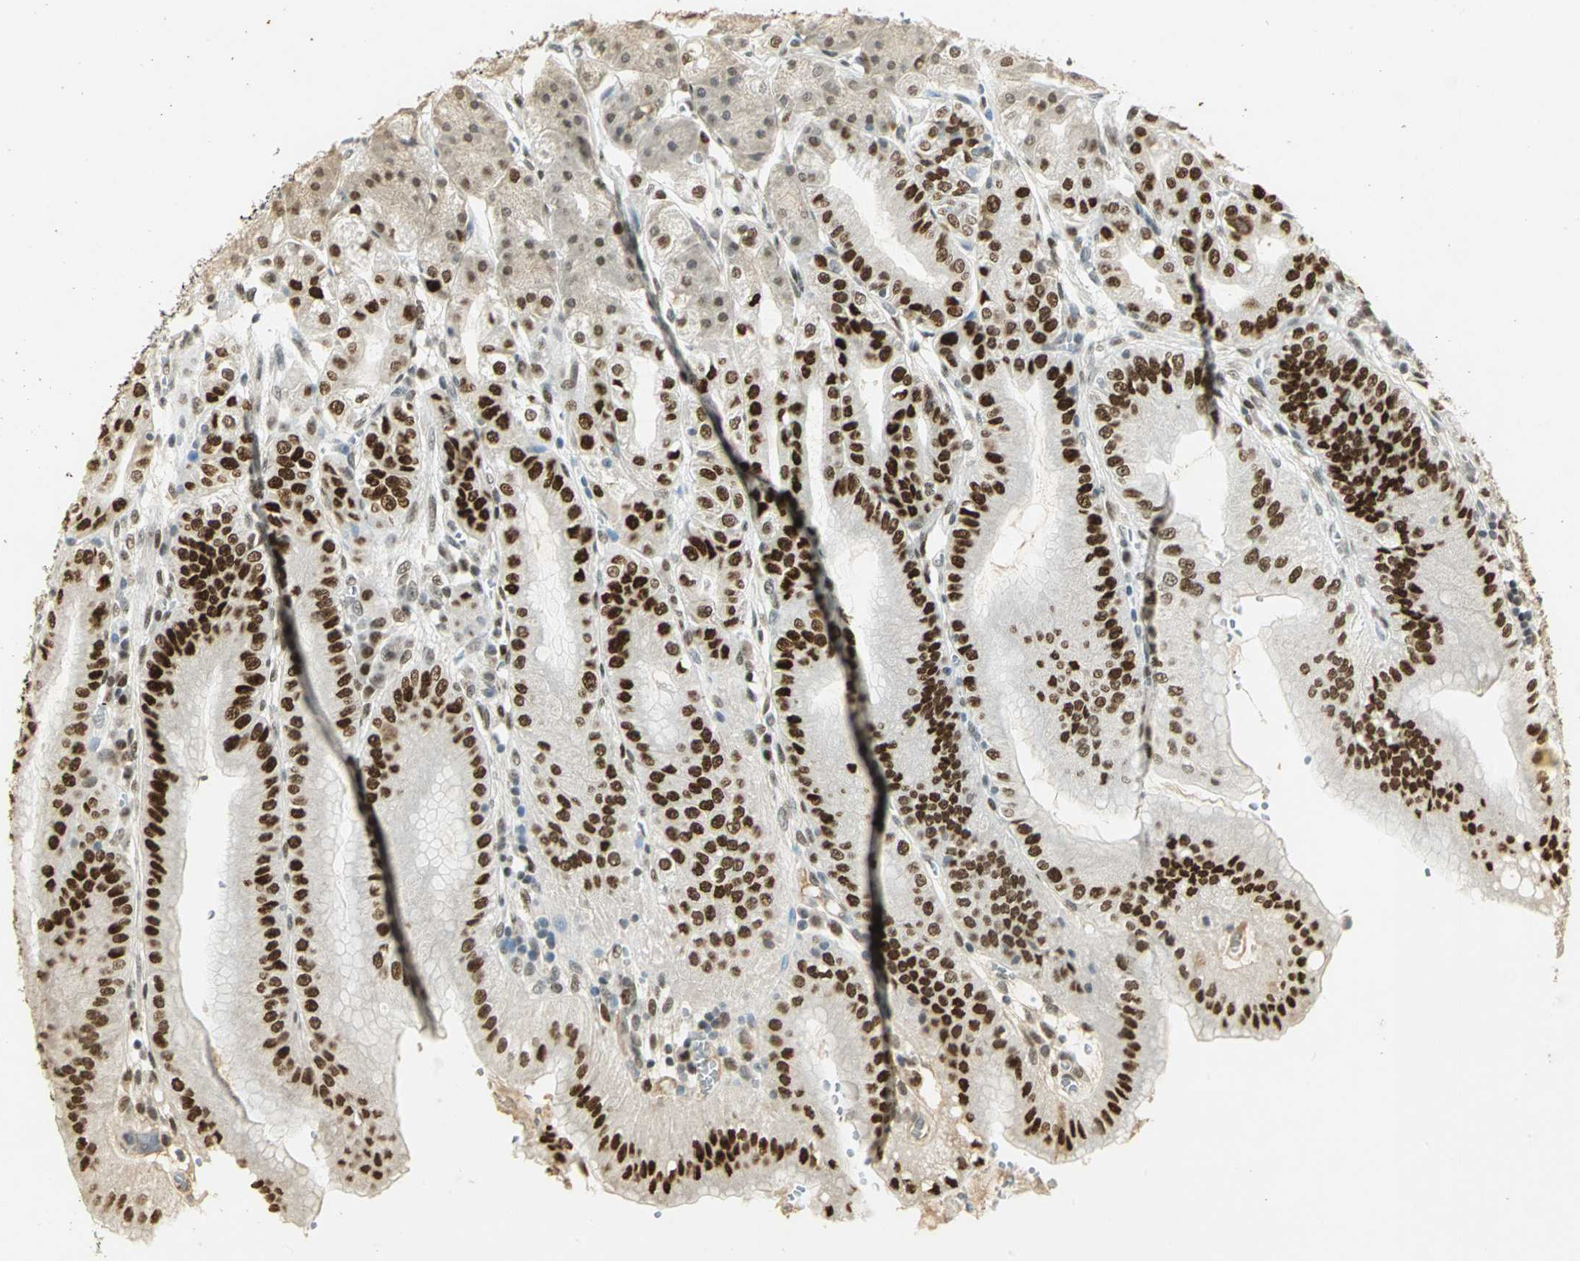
{"staining": {"intensity": "strong", "quantity": ">75%", "location": "nuclear"}, "tissue": "stomach", "cell_type": "Glandular cells", "image_type": "normal", "snomed": [{"axis": "morphology", "description": "Normal tissue, NOS"}, {"axis": "topography", "description": "Stomach, lower"}], "caption": "Stomach stained with immunohistochemistry shows strong nuclear staining in about >75% of glandular cells.", "gene": "AK6", "patient": {"sex": "male", "age": 71}}